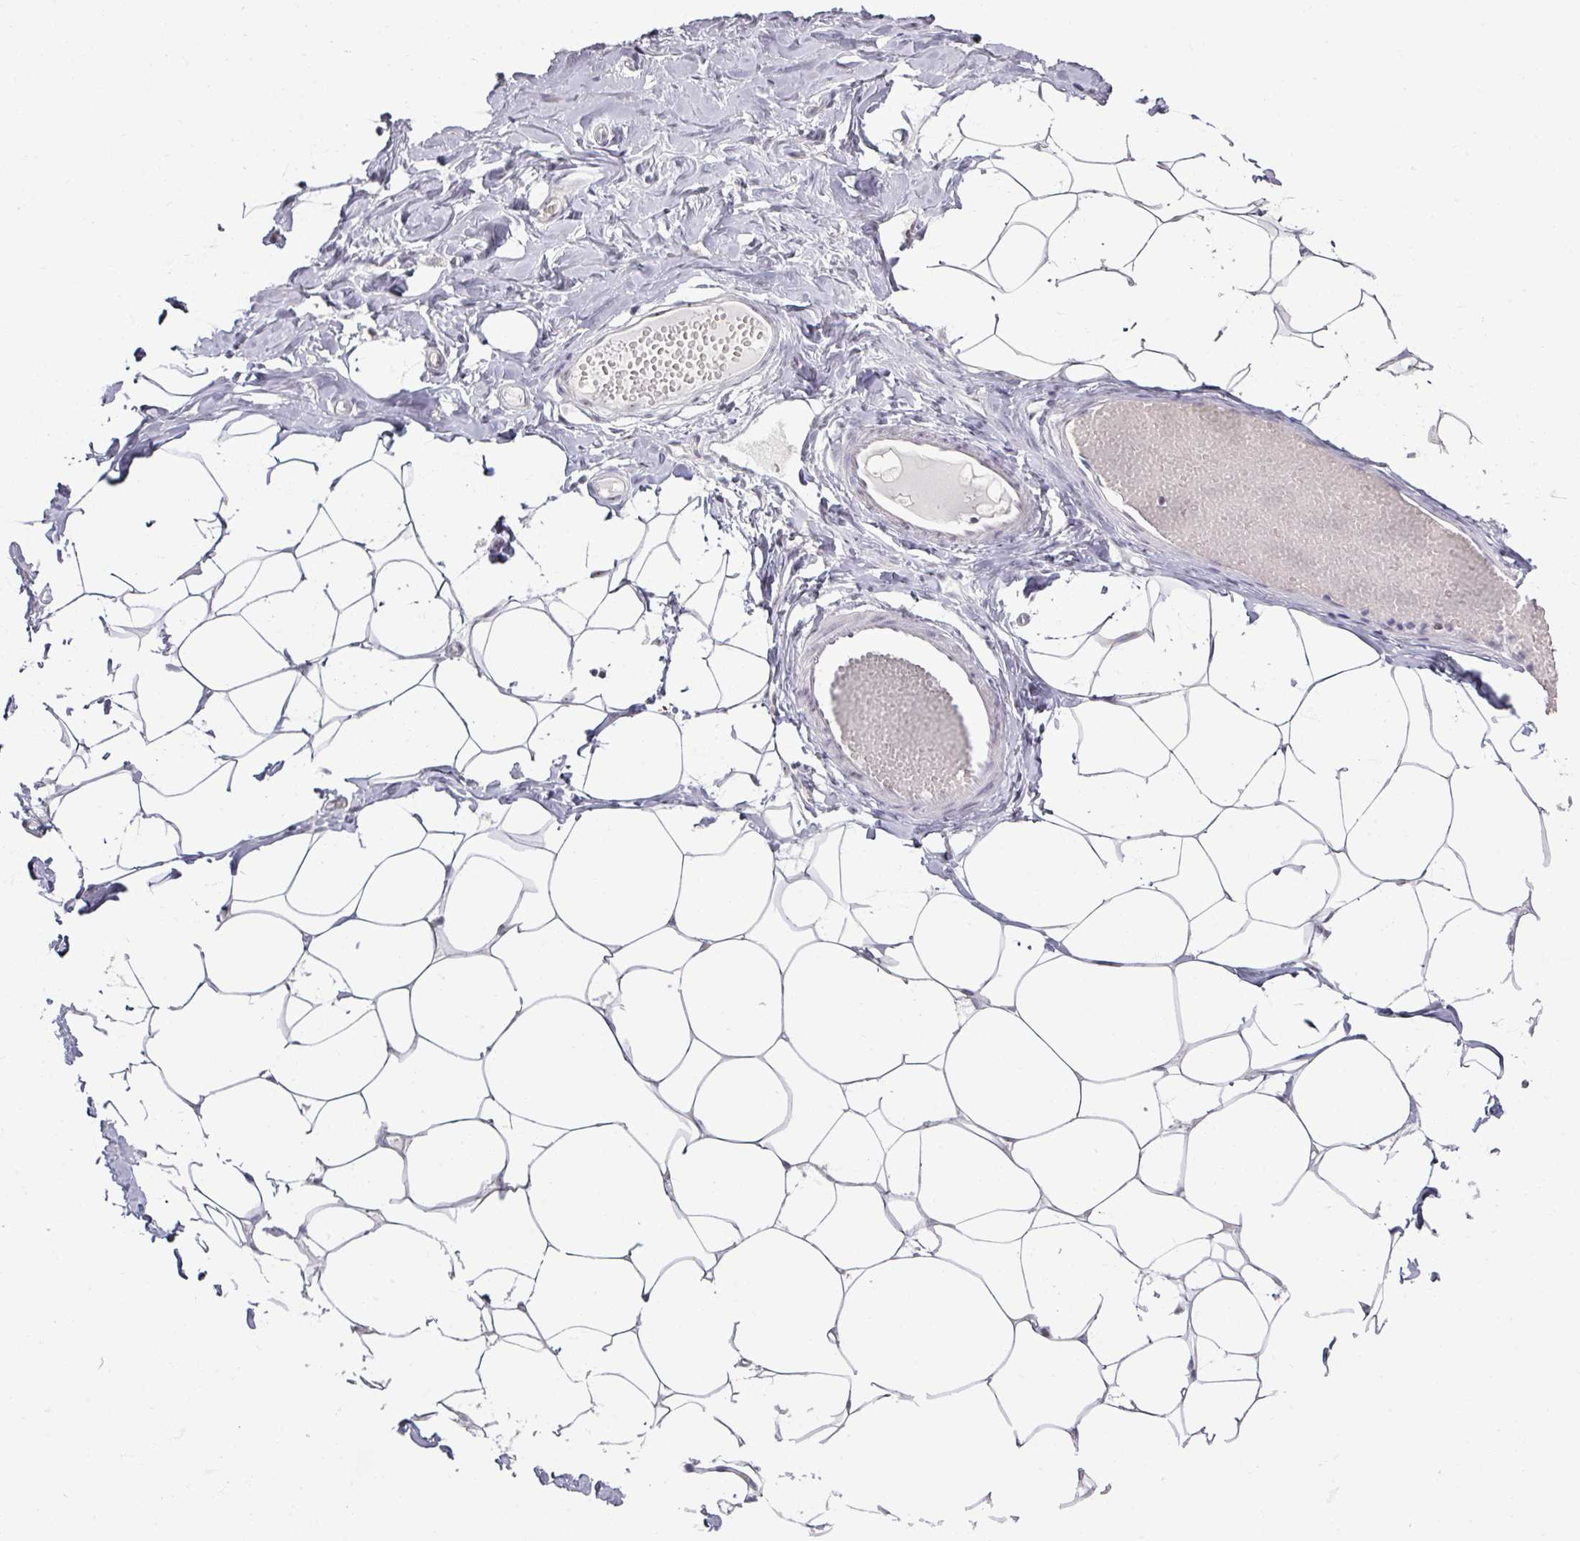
{"staining": {"intensity": "negative", "quantity": "none", "location": "none"}, "tissue": "breast", "cell_type": "Adipocytes", "image_type": "normal", "snomed": [{"axis": "morphology", "description": "Normal tissue, NOS"}, {"axis": "topography", "description": "Breast"}], "caption": "Unremarkable breast was stained to show a protein in brown. There is no significant expression in adipocytes. (DAB (3,3'-diaminobenzidine) immunohistochemistry, high magnification).", "gene": "ADAR", "patient": {"sex": "female", "age": 27}}